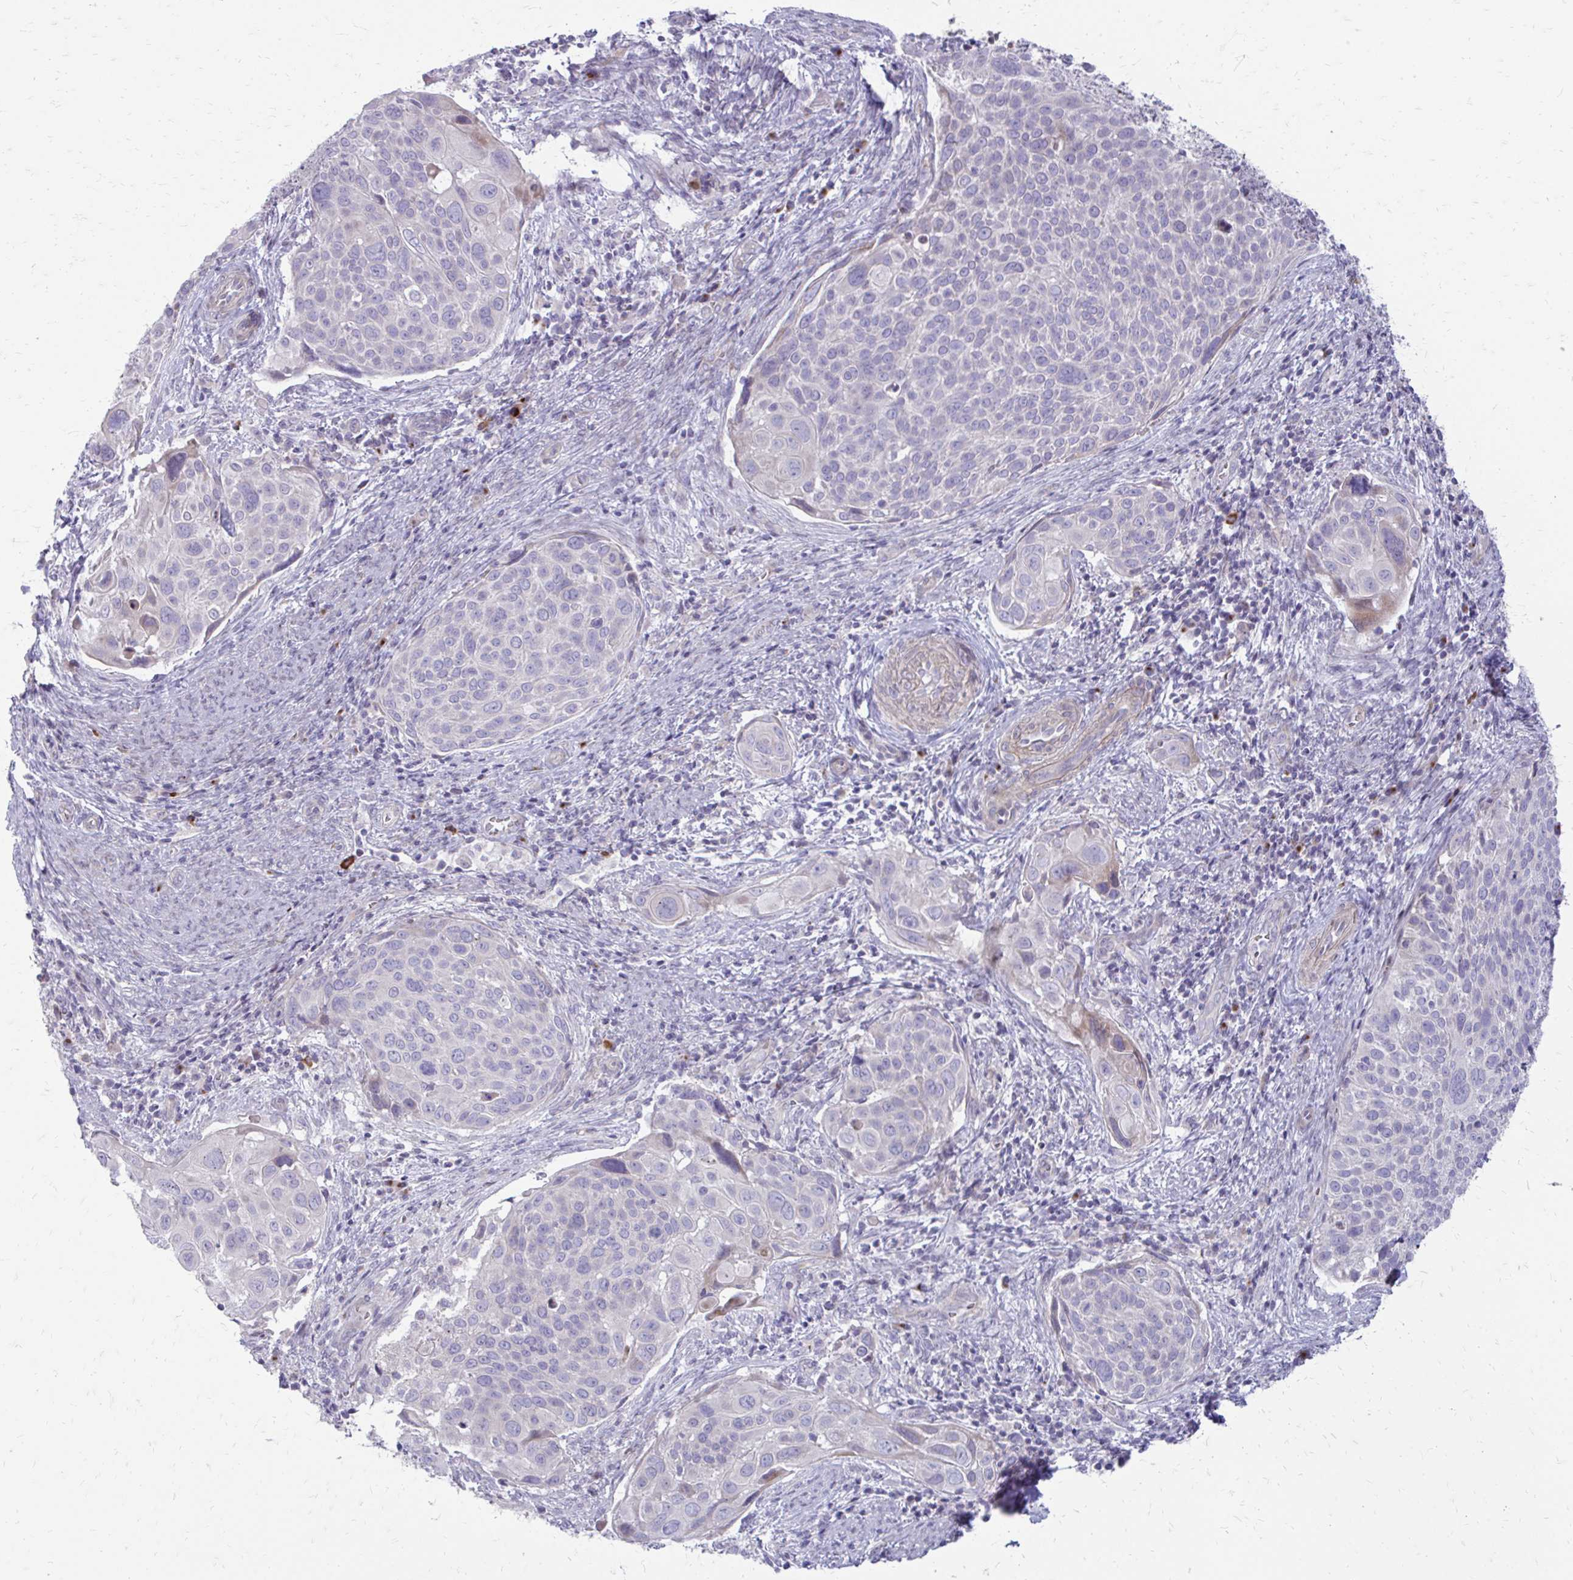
{"staining": {"intensity": "negative", "quantity": "none", "location": "none"}, "tissue": "cervical cancer", "cell_type": "Tumor cells", "image_type": "cancer", "snomed": [{"axis": "morphology", "description": "Squamous cell carcinoma, NOS"}, {"axis": "topography", "description": "Cervix"}], "caption": "Micrograph shows no protein positivity in tumor cells of cervical squamous cell carcinoma tissue.", "gene": "FUNDC2", "patient": {"sex": "female", "age": 39}}